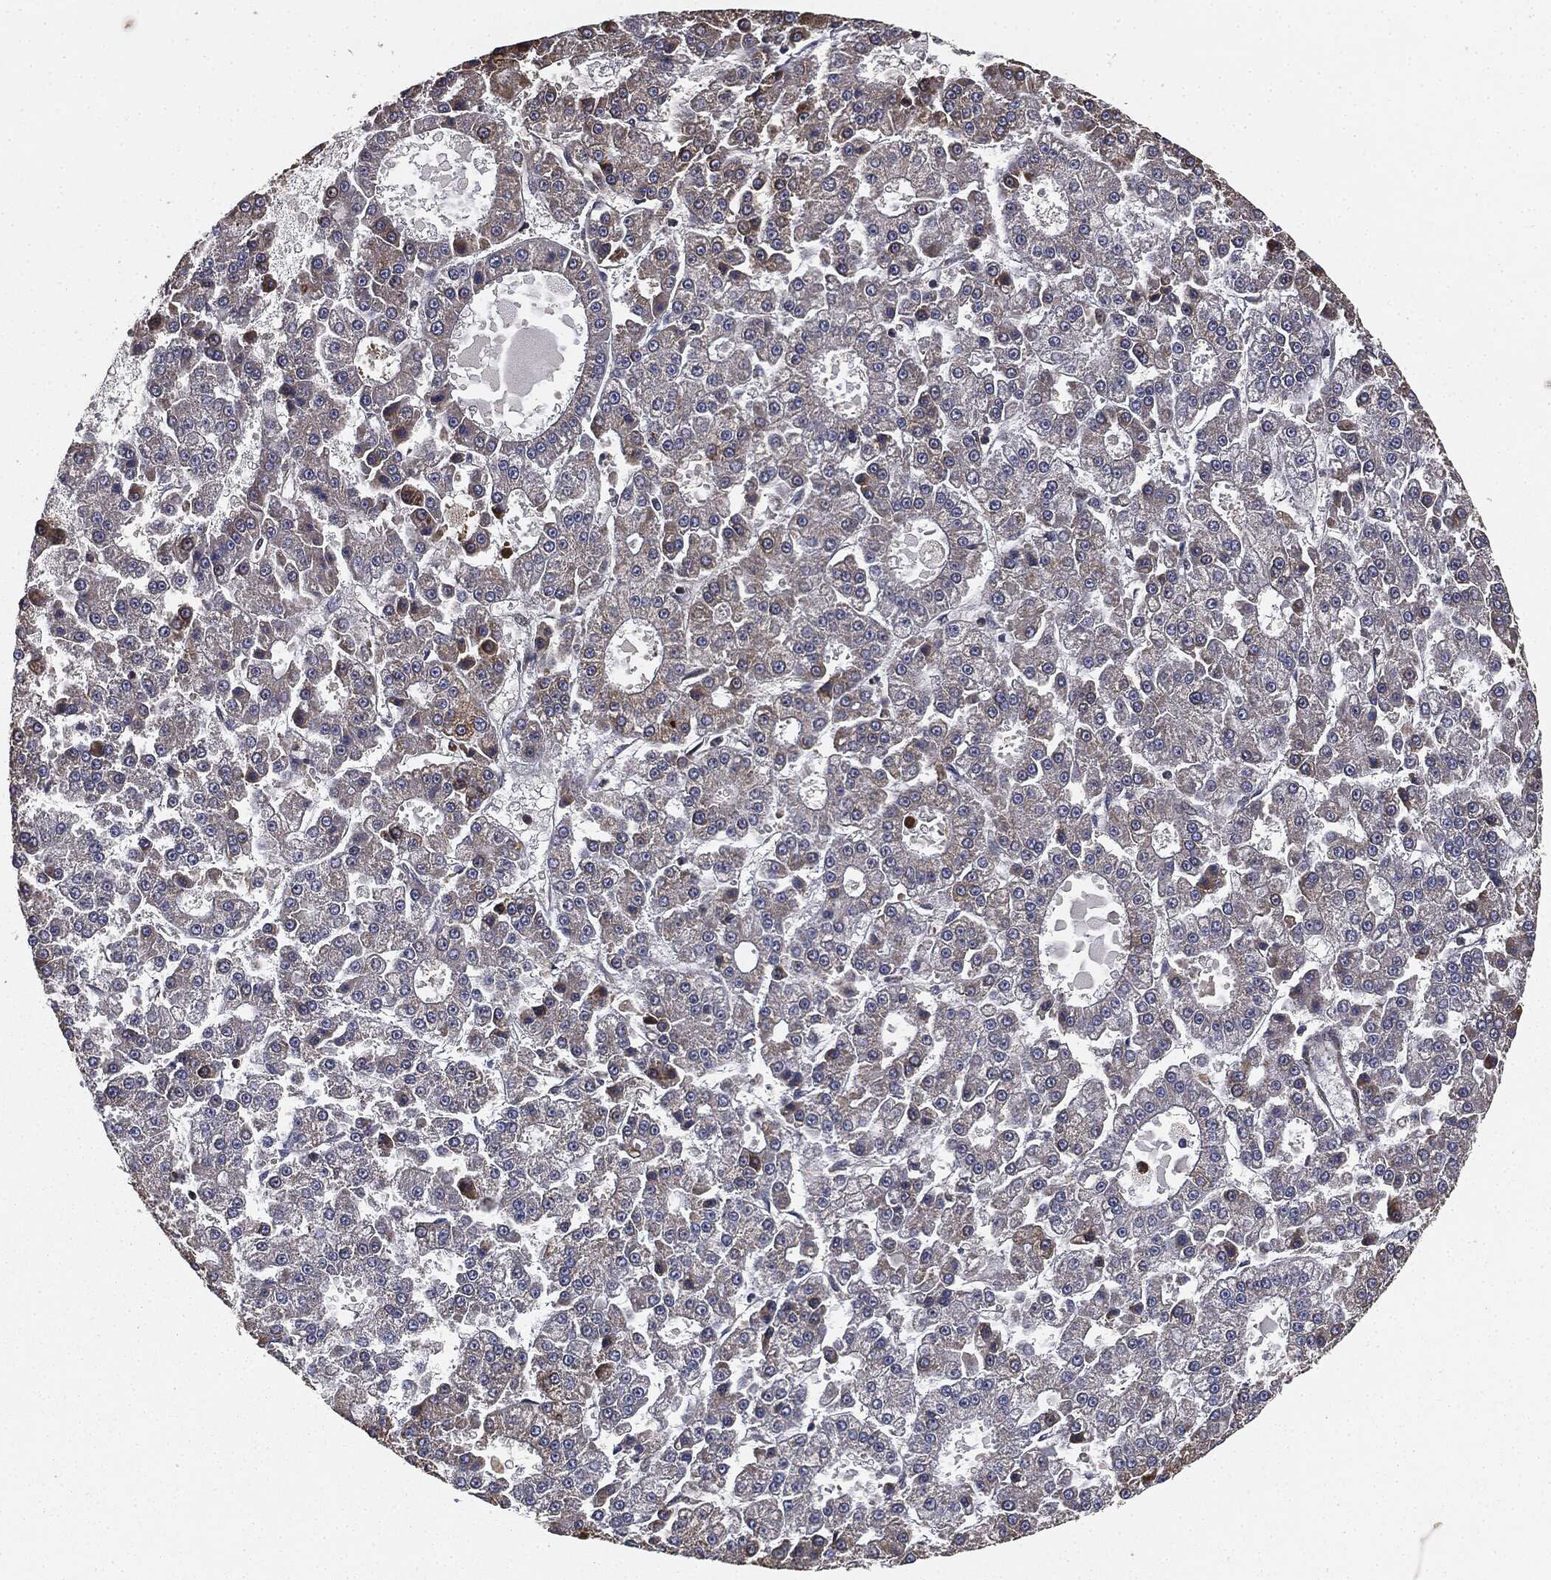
{"staining": {"intensity": "weak", "quantity": "25%-75%", "location": "cytoplasmic/membranous"}, "tissue": "liver cancer", "cell_type": "Tumor cells", "image_type": "cancer", "snomed": [{"axis": "morphology", "description": "Carcinoma, Hepatocellular, NOS"}, {"axis": "topography", "description": "Liver"}], "caption": "The micrograph shows immunohistochemical staining of hepatocellular carcinoma (liver). There is weak cytoplasmic/membranous expression is identified in about 25%-75% of tumor cells. (Brightfield microscopy of DAB IHC at high magnification).", "gene": "MIER2", "patient": {"sex": "male", "age": 70}}